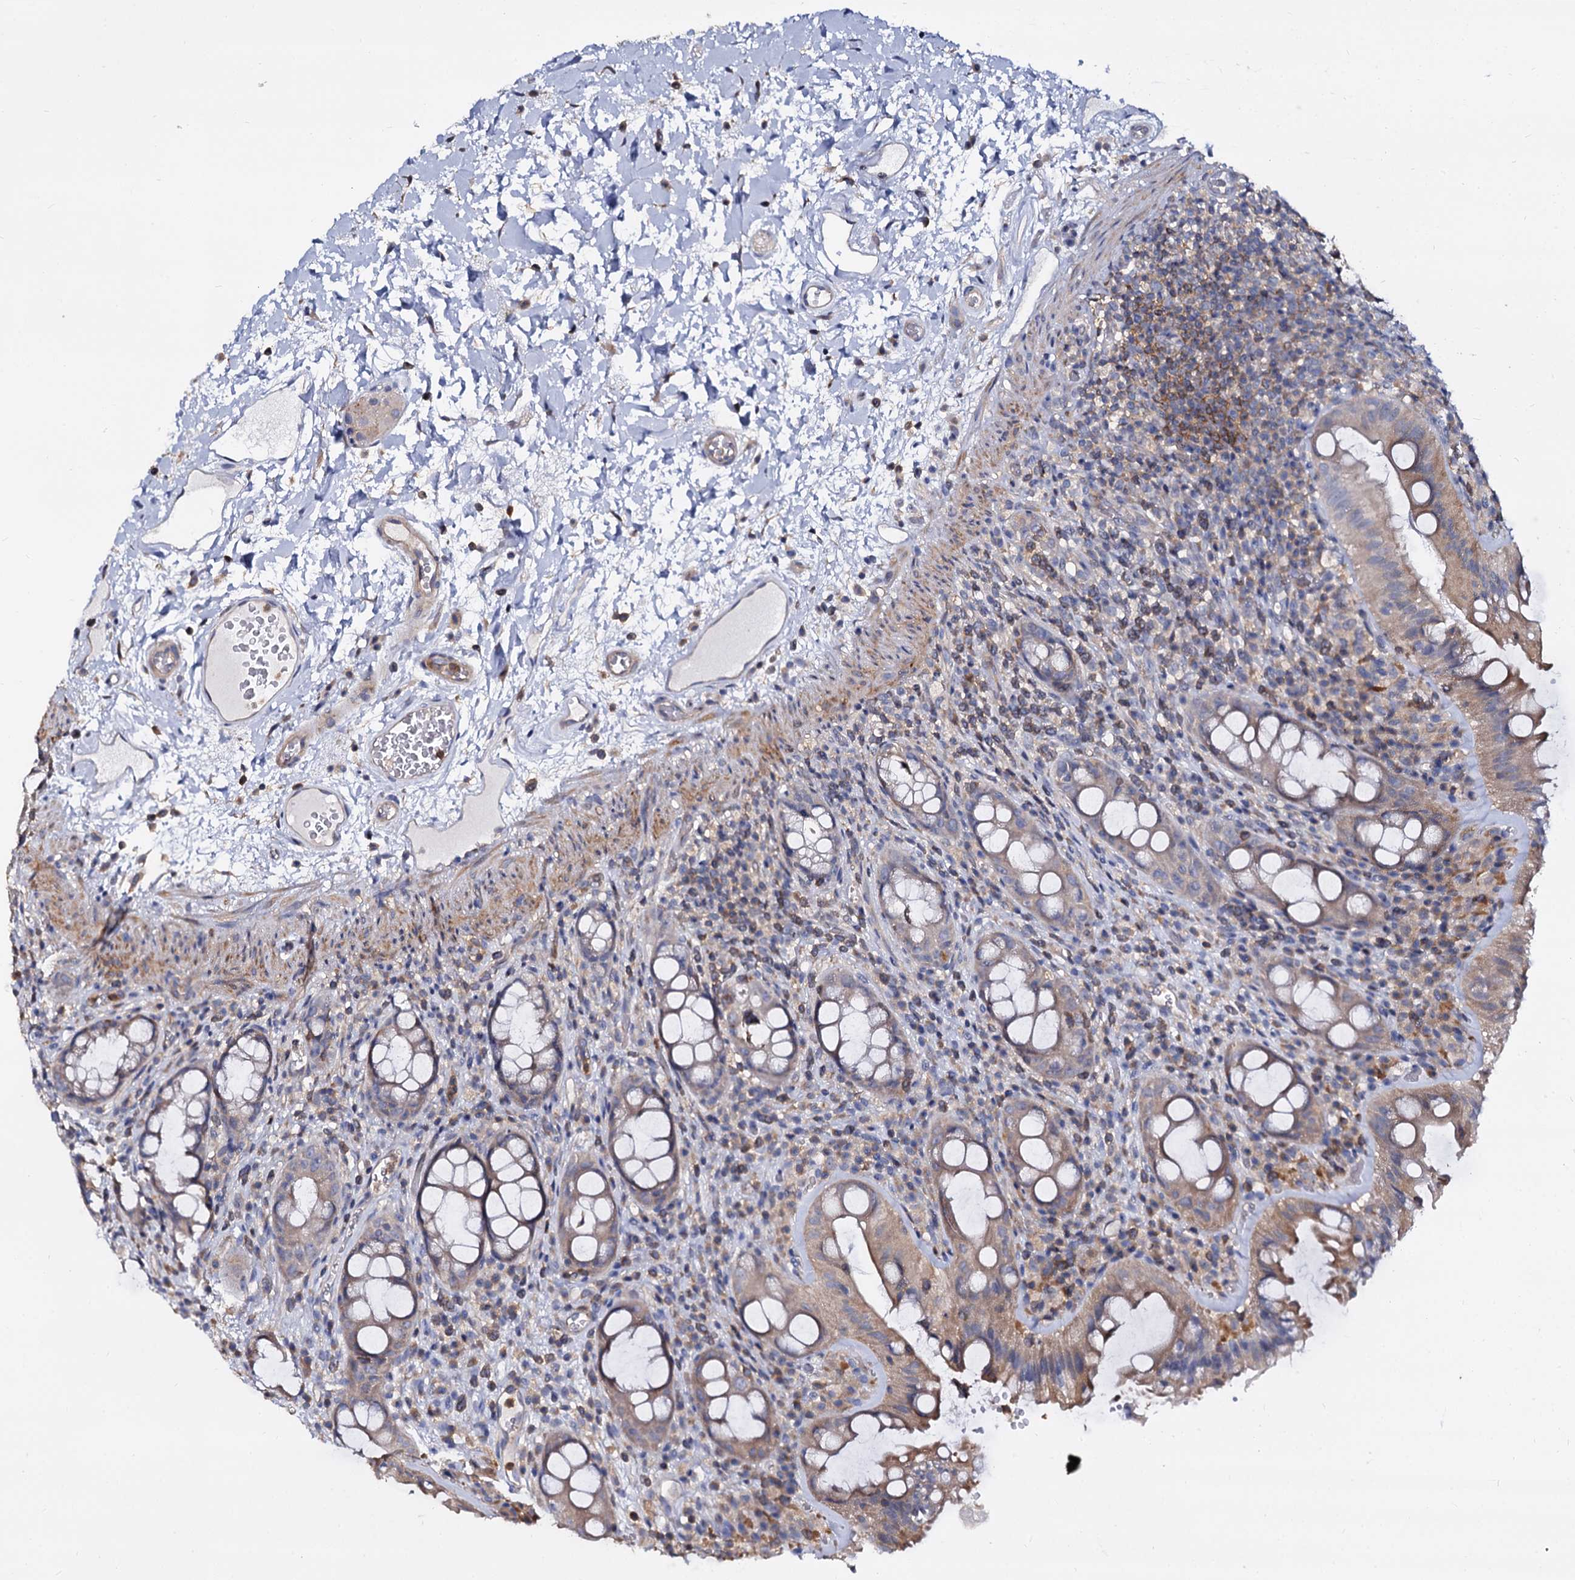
{"staining": {"intensity": "weak", "quantity": "25%-75%", "location": "cytoplasmic/membranous"}, "tissue": "rectum", "cell_type": "Glandular cells", "image_type": "normal", "snomed": [{"axis": "morphology", "description": "Normal tissue, NOS"}, {"axis": "topography", "description": "Rectum"}], "caption": "A brown stain shows weak cytoplasmic/membranous positivity of a protein in glandular cells of benign human rectum. (DAB IHC, brown staining for protein, blue staining for nuclei).", "gene": "ANKRD13A", "patient": {"sex": "female", "age": 57}}